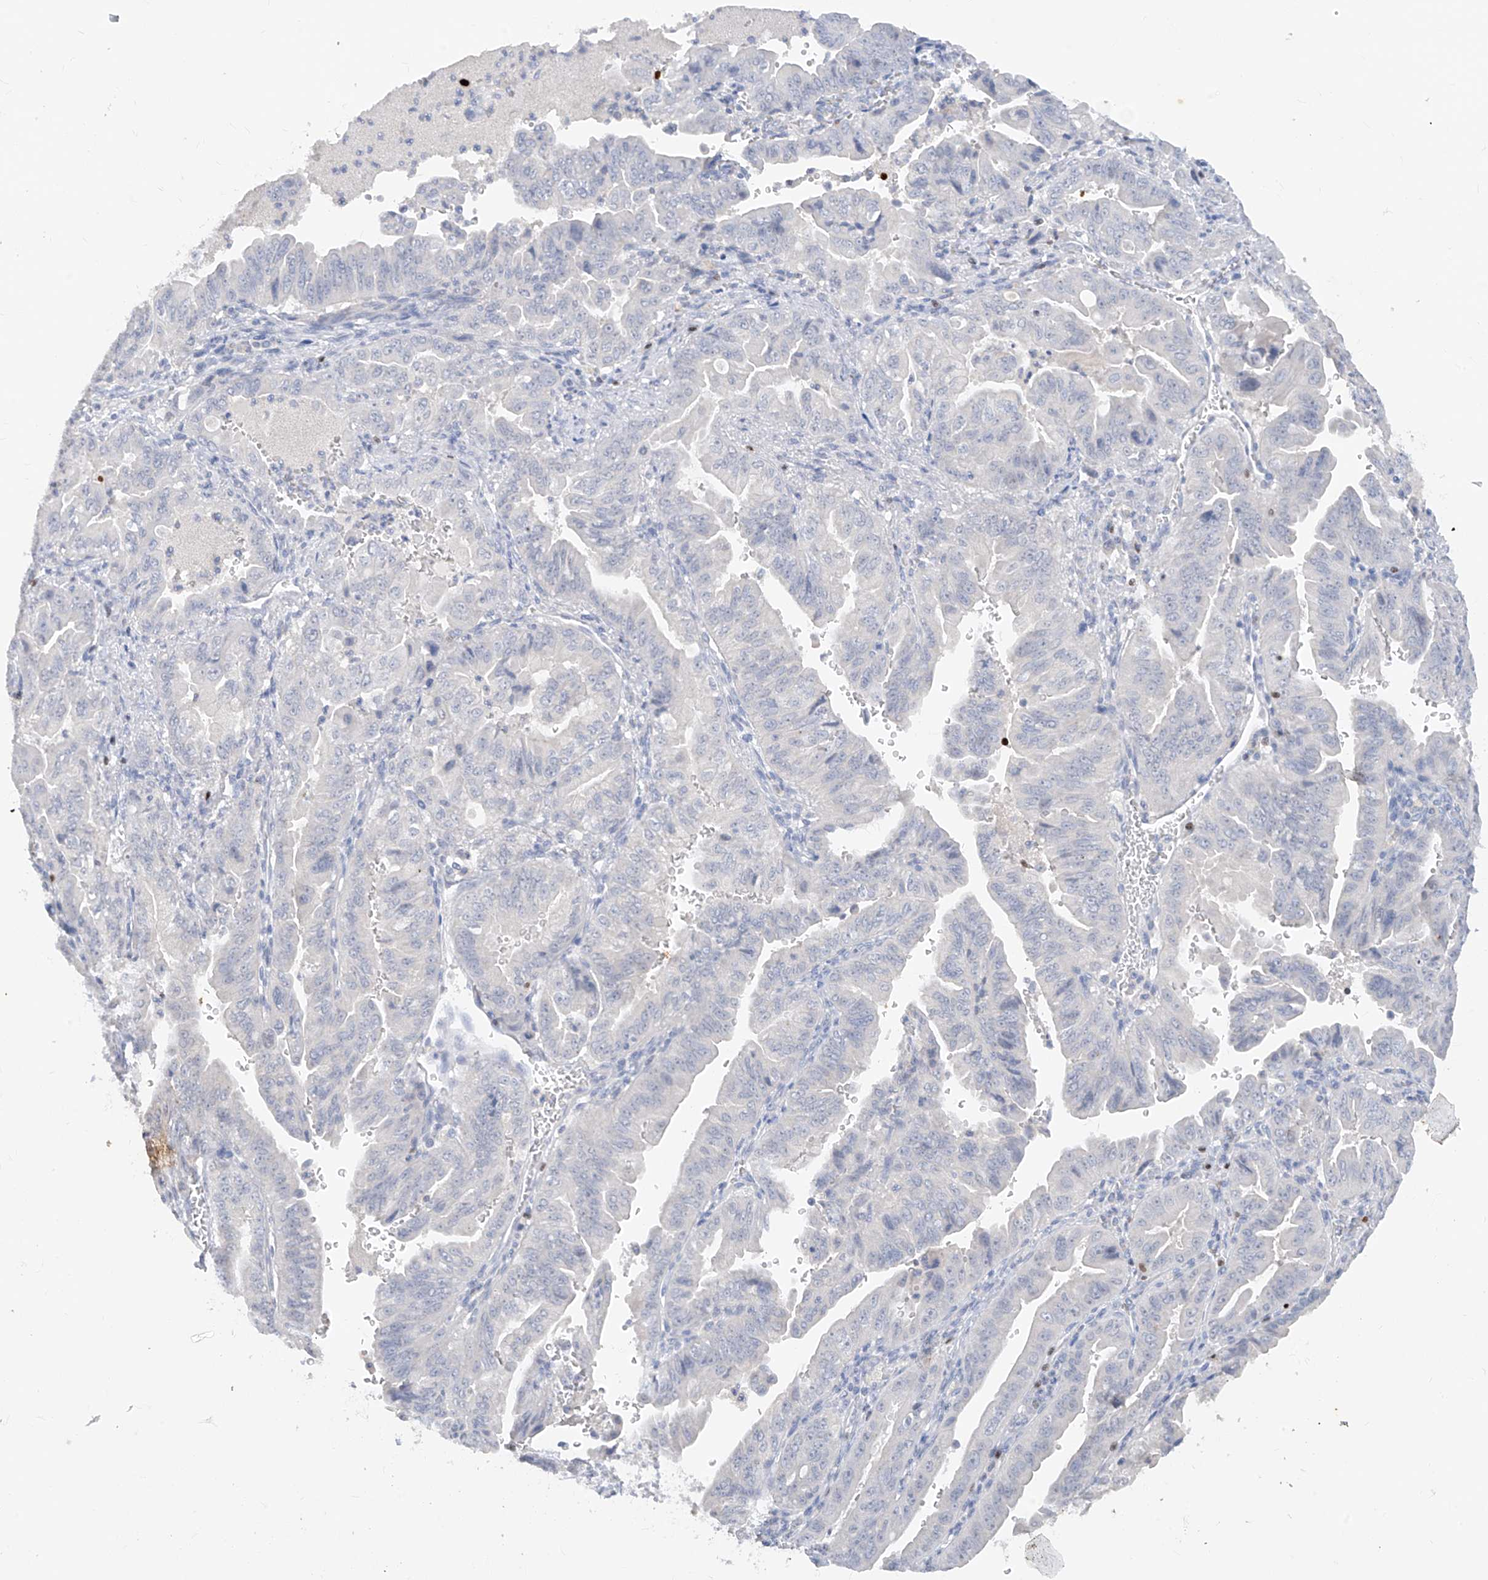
{"staining": {"intensity": "negative", "quantity": "none", "location": "none"}, "tissue": "pancreatic cancer", "cell_type": "Tumor cells", "image_type": "cancer", "snomed": [{"axis": "morphology", "description": "Adenocarcinoma, NOS"}, {"axis": "topography", "description": "Pancreas"}], "caption": "DAB (3,3'-diaminobenzidine) immunohistochemical staining of adenocarcinoma (pancreatic) displays no significant positivity in tumor cells.", "gene": "TBX21", "patient": {"sex": "male", "age": 70}}